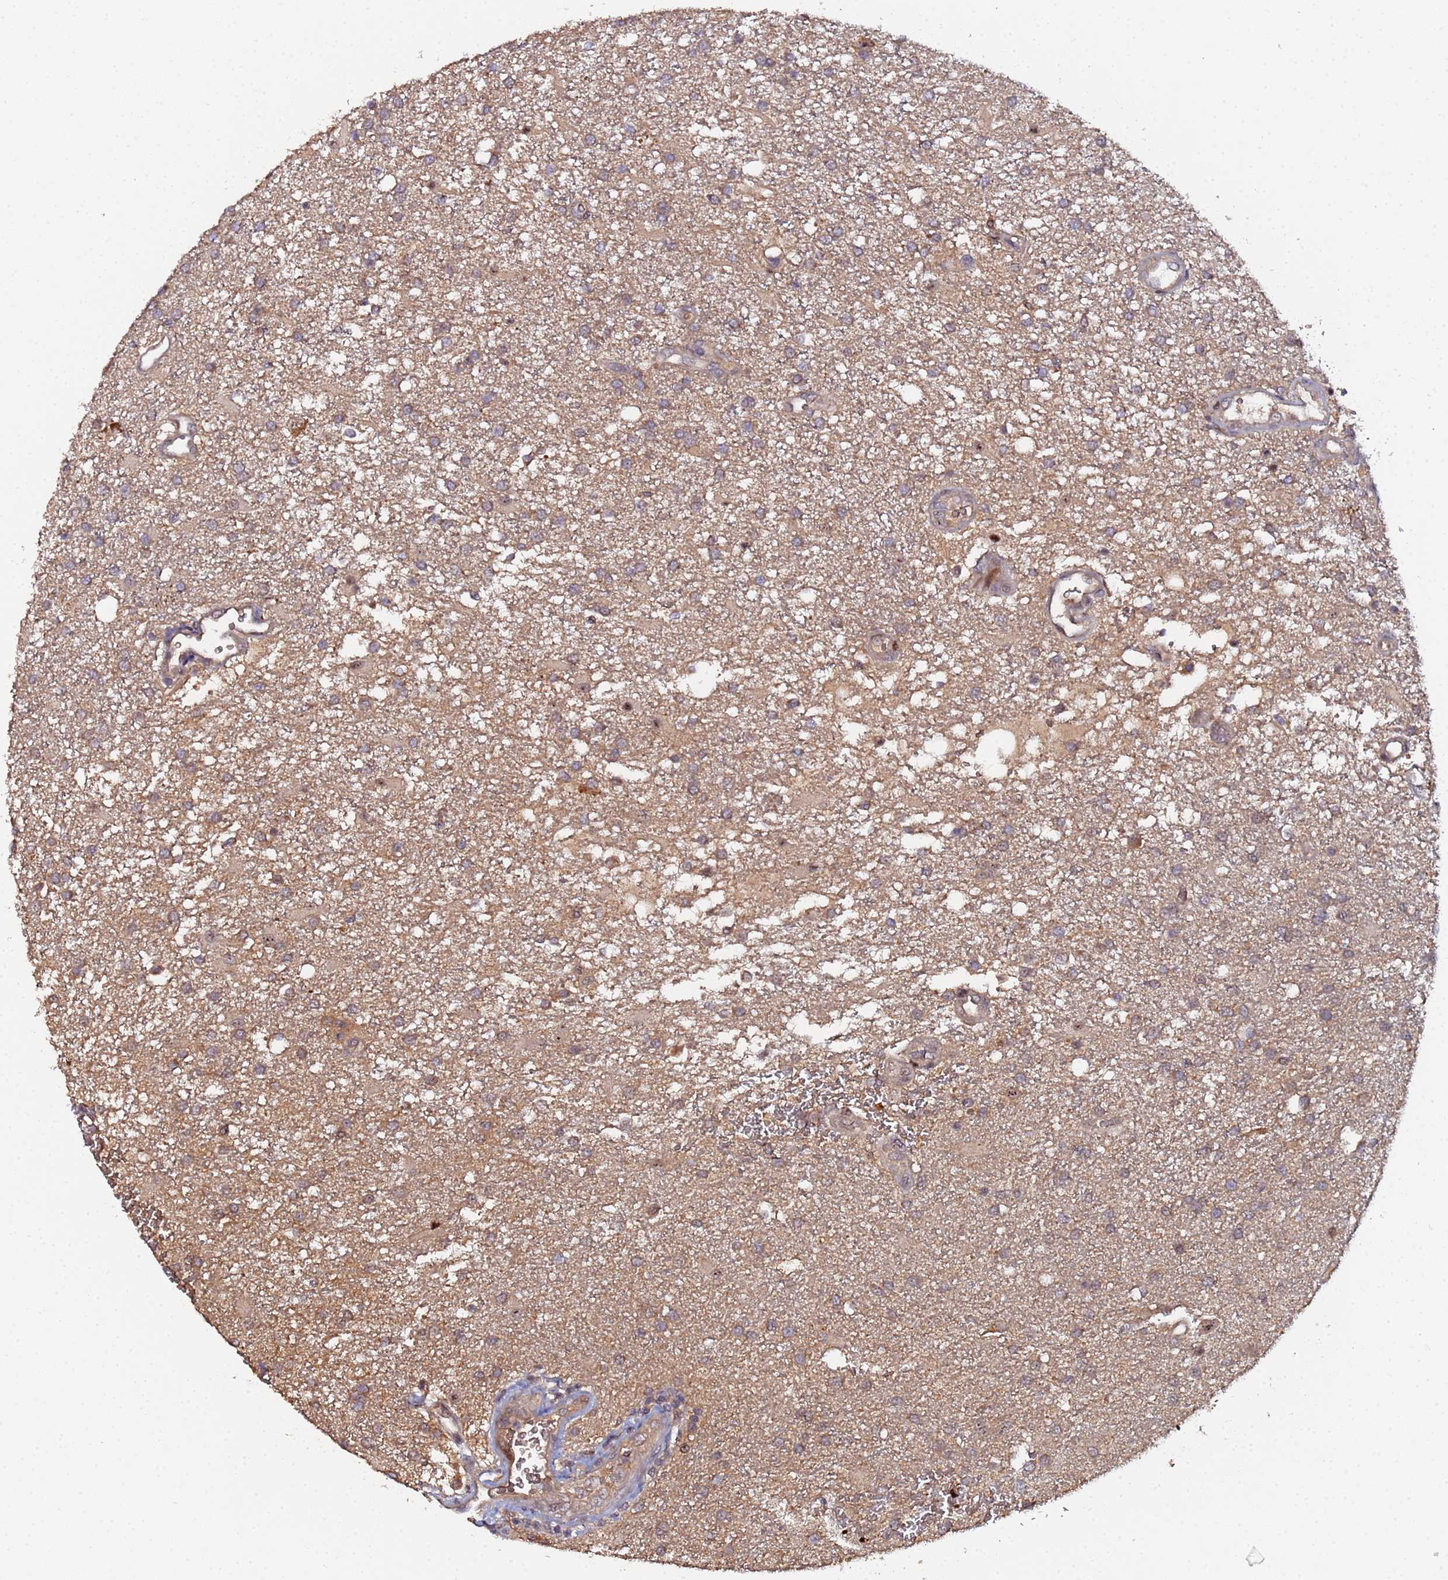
{"staining": {"intensity": "moderate", "quantity": "<25%", "location": "cytoplasmic/membranous,nuclear"}, "tissue": "glioma", "cell_type": "Tumor cells", "image_type": "cancer", "snomed": [{"axis": "morphology", "description": "Glioma, malignant, Low grade"}, {"axis": "topography", "description": "Brain"}], "caption": "A brown stain shows moderate cytoplasmic/membranous and nuclear positivity of a protein in glioma tumor cells.", "gene": "OSER1", "patient": {"sex": "male", "age": 66}}